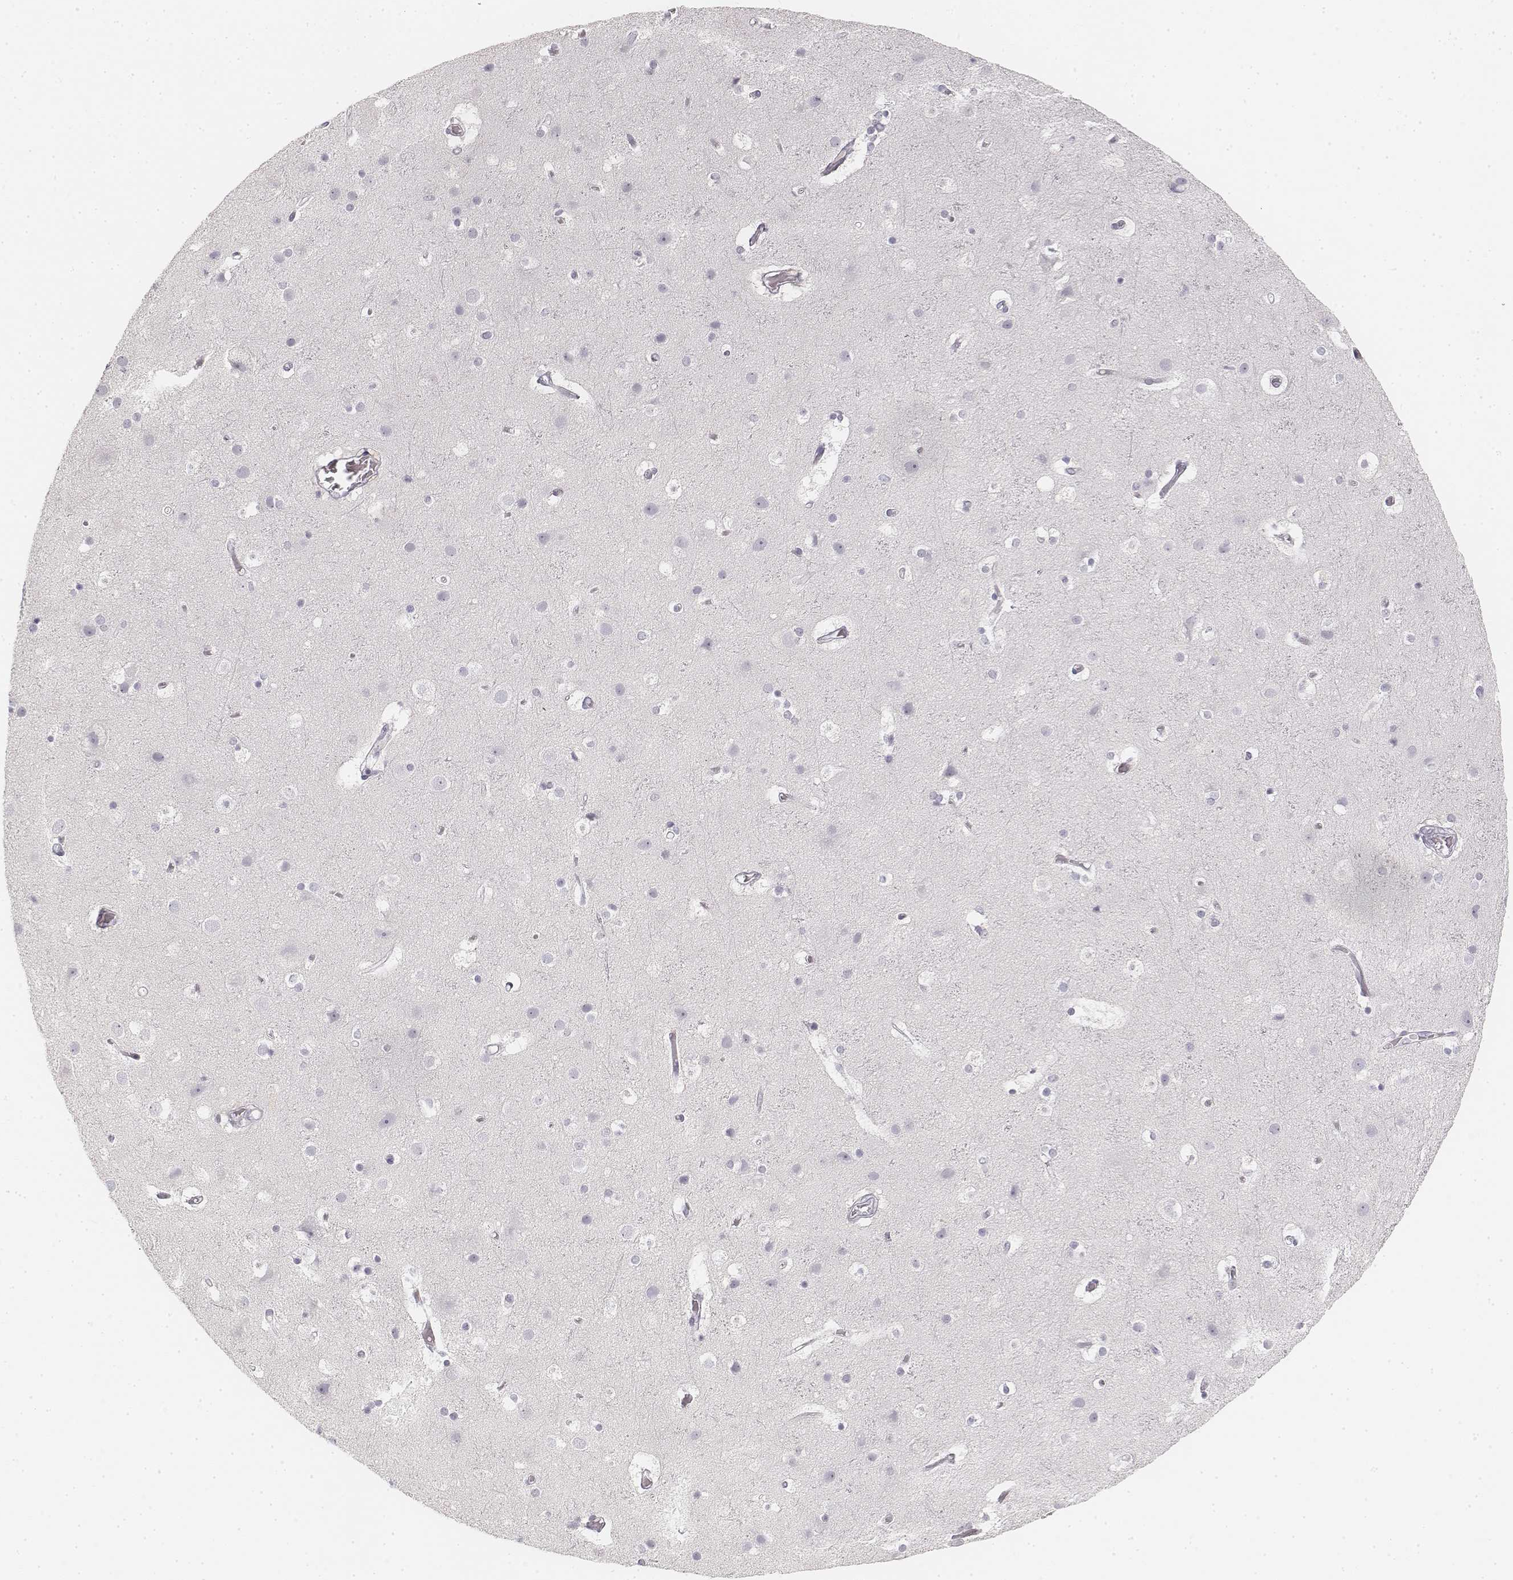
{"staining": {"intensity": "negative", "quantity": "none", "location": "none"}, "tissue": "cerebral cortex", "cell_type": "Endothelial cells", "image_type": "normal", "snomed": [{"axis": "morphology", "description": "Normal tissue, NOS"}, {"axis": "topography", "description": "Cerebral cortex"}], "caption": "Endothelial cells show no significant protein staining in unremarkable cerebral cortex. (Stains: DAB immunohistochemistry with hematoxylin counter stain, Microscopy: brightfield microscopy at high magnification).", "gene": "DSG4", "patient": {"sex": "female", "age": 52}}